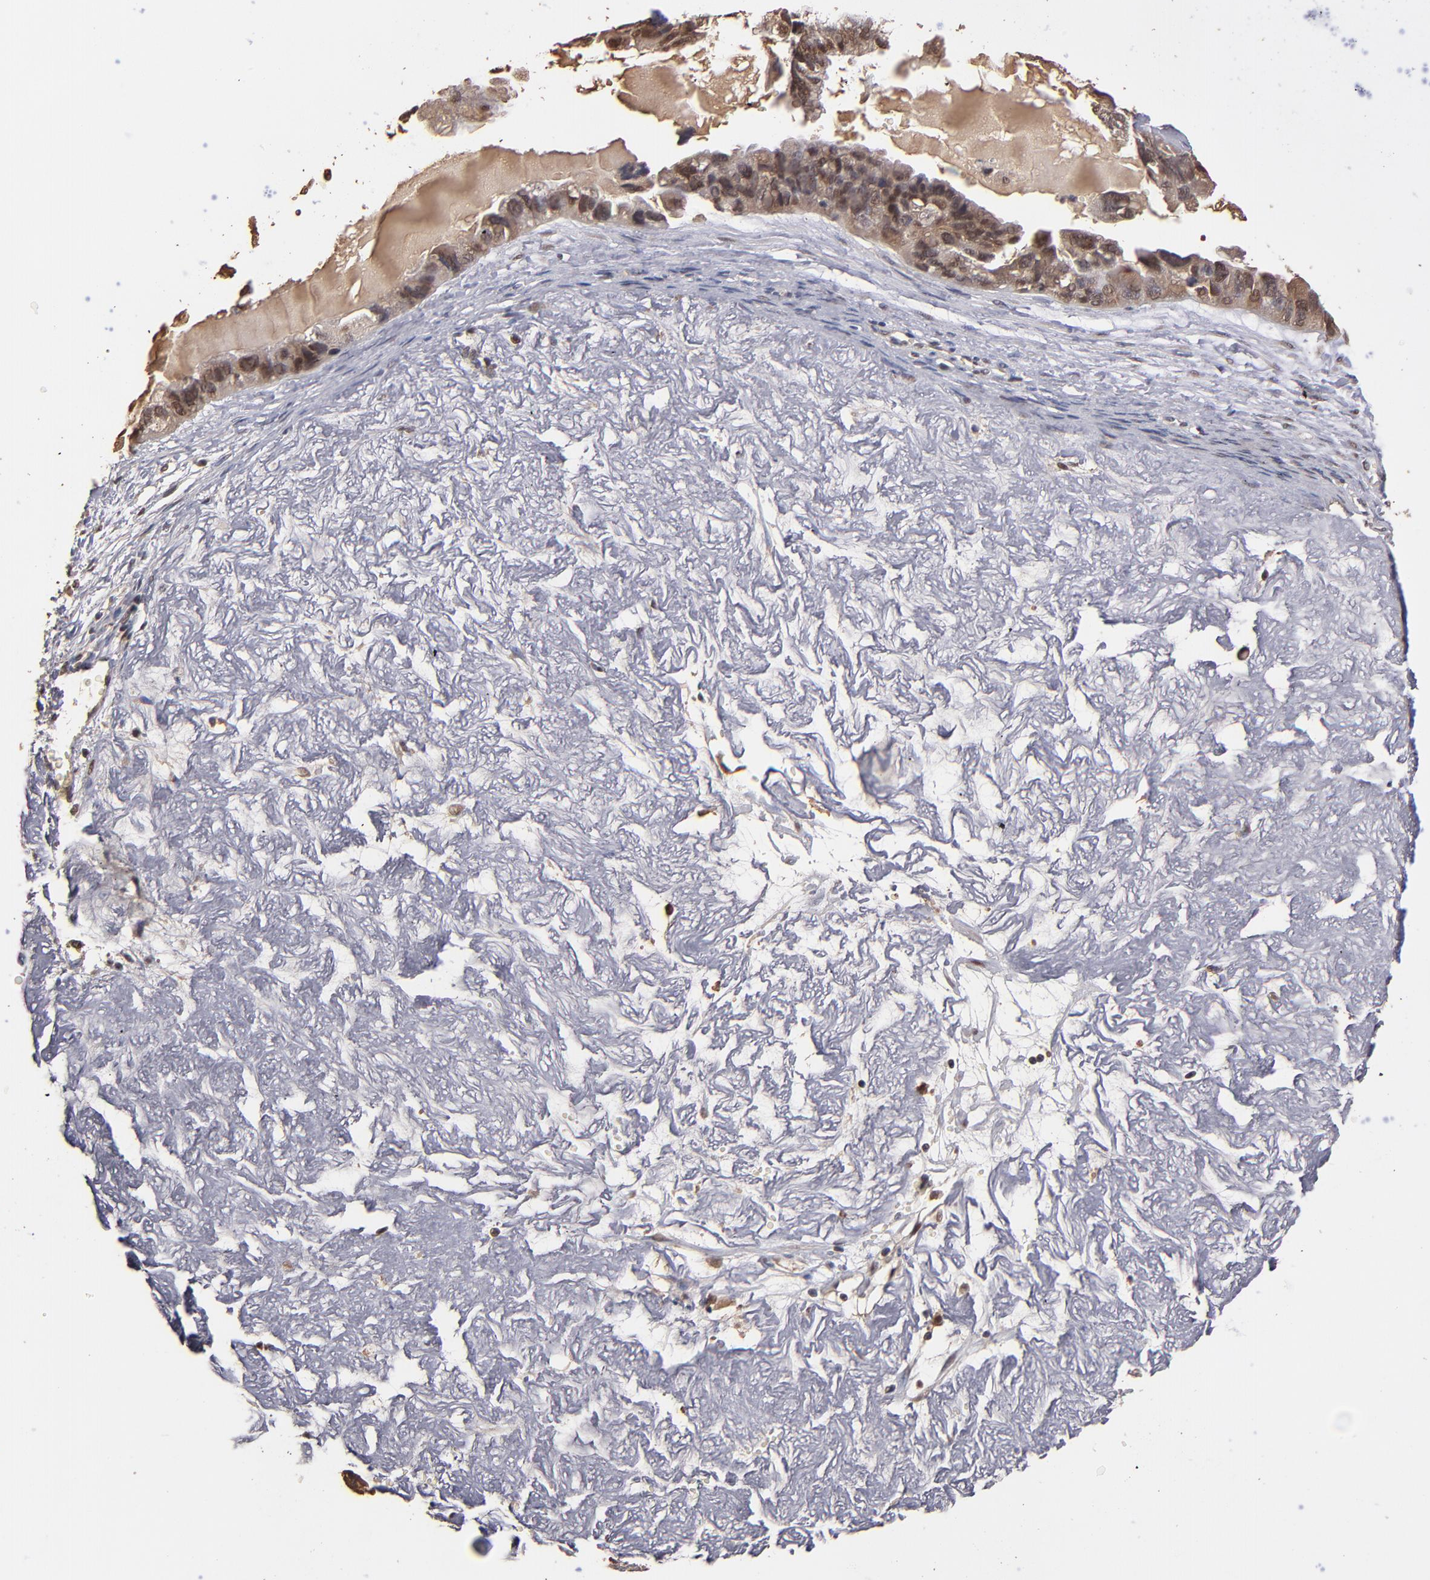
{"staining": {"intensity": "moderate", "quantity": ">75%", "location": "cytoplasmic/membranous,nuclear"}, "tissue": "ovarian cancer", "cell_type": "Tumor cells", "image_type": "cancer", "snomed": [{"axis": "morphology", "description": "Carcinoma, endometroid"}, {"axis": "topography", "description": "Ovary"}], "caption": "Ovarian cancer (endometroid carcinoma) tissue reveals moderate cytoplasmic/membranous and nuclear positivity in approximately >75% of tumor cells", "gene": "EAPP", "patient": {"sex": "female", "age": 85}}